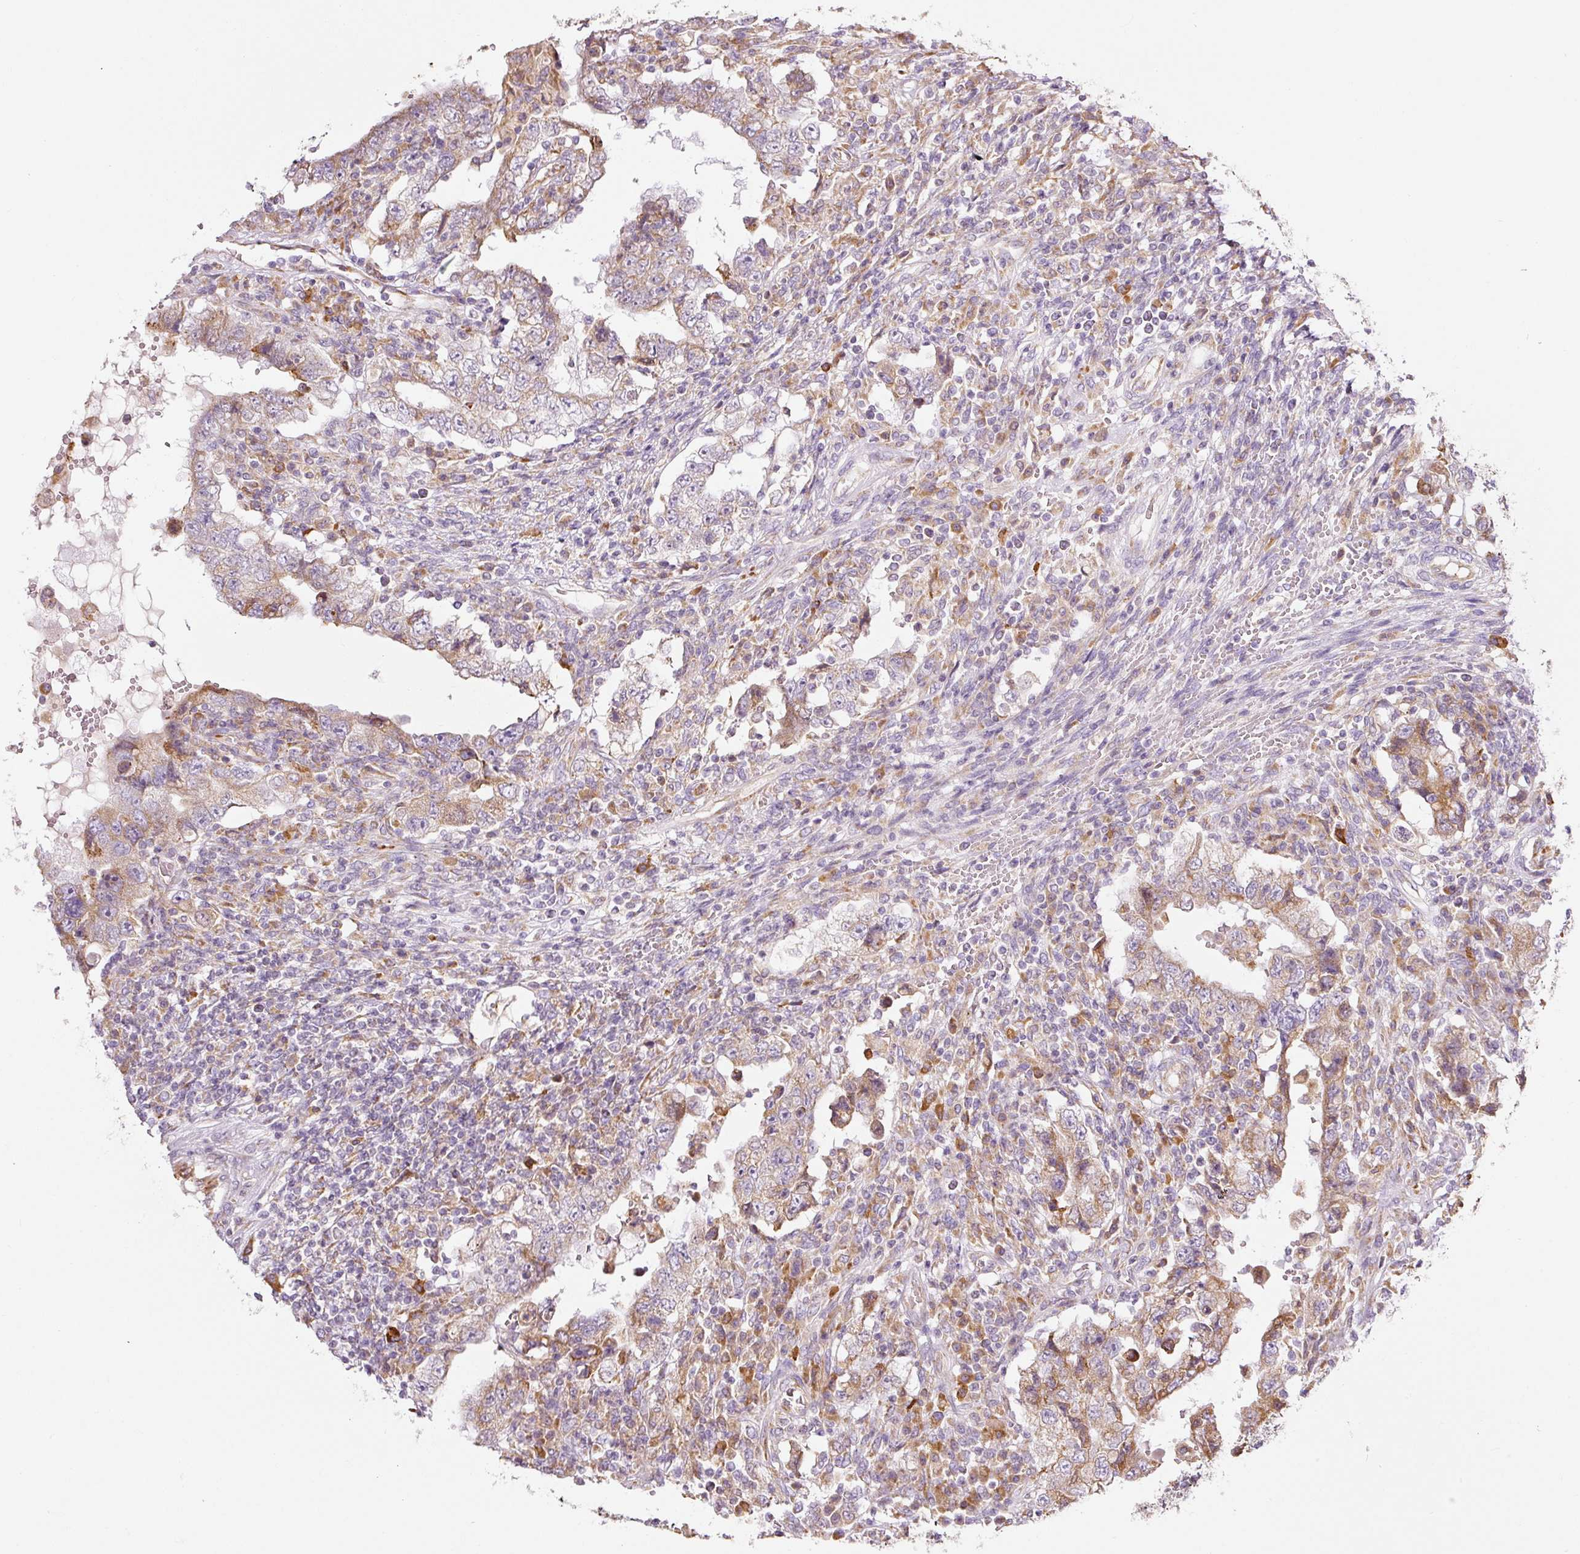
{"staining": {"intensity": "weak", "quantity": ">75%", "location": "cytoplasmic/membranous"}, "tissue": "testis cancer", "cell_type": "Tumor cells", "image_type": "cancer", "snomed": [{"axis": "morphology", "description": "Carcinoma, Embryonal, NOS"}, {"axis": "topography", "description": "Testis"}], "caption": "The histopathology image exhibits staining of testis cancer (embryonal carcinoma), revealing weak cytoplasmic/membranous protein expression (brown color) within tumor cells.", "gene": "MORN4", "patient": {"sex": "male", "age": 26}}